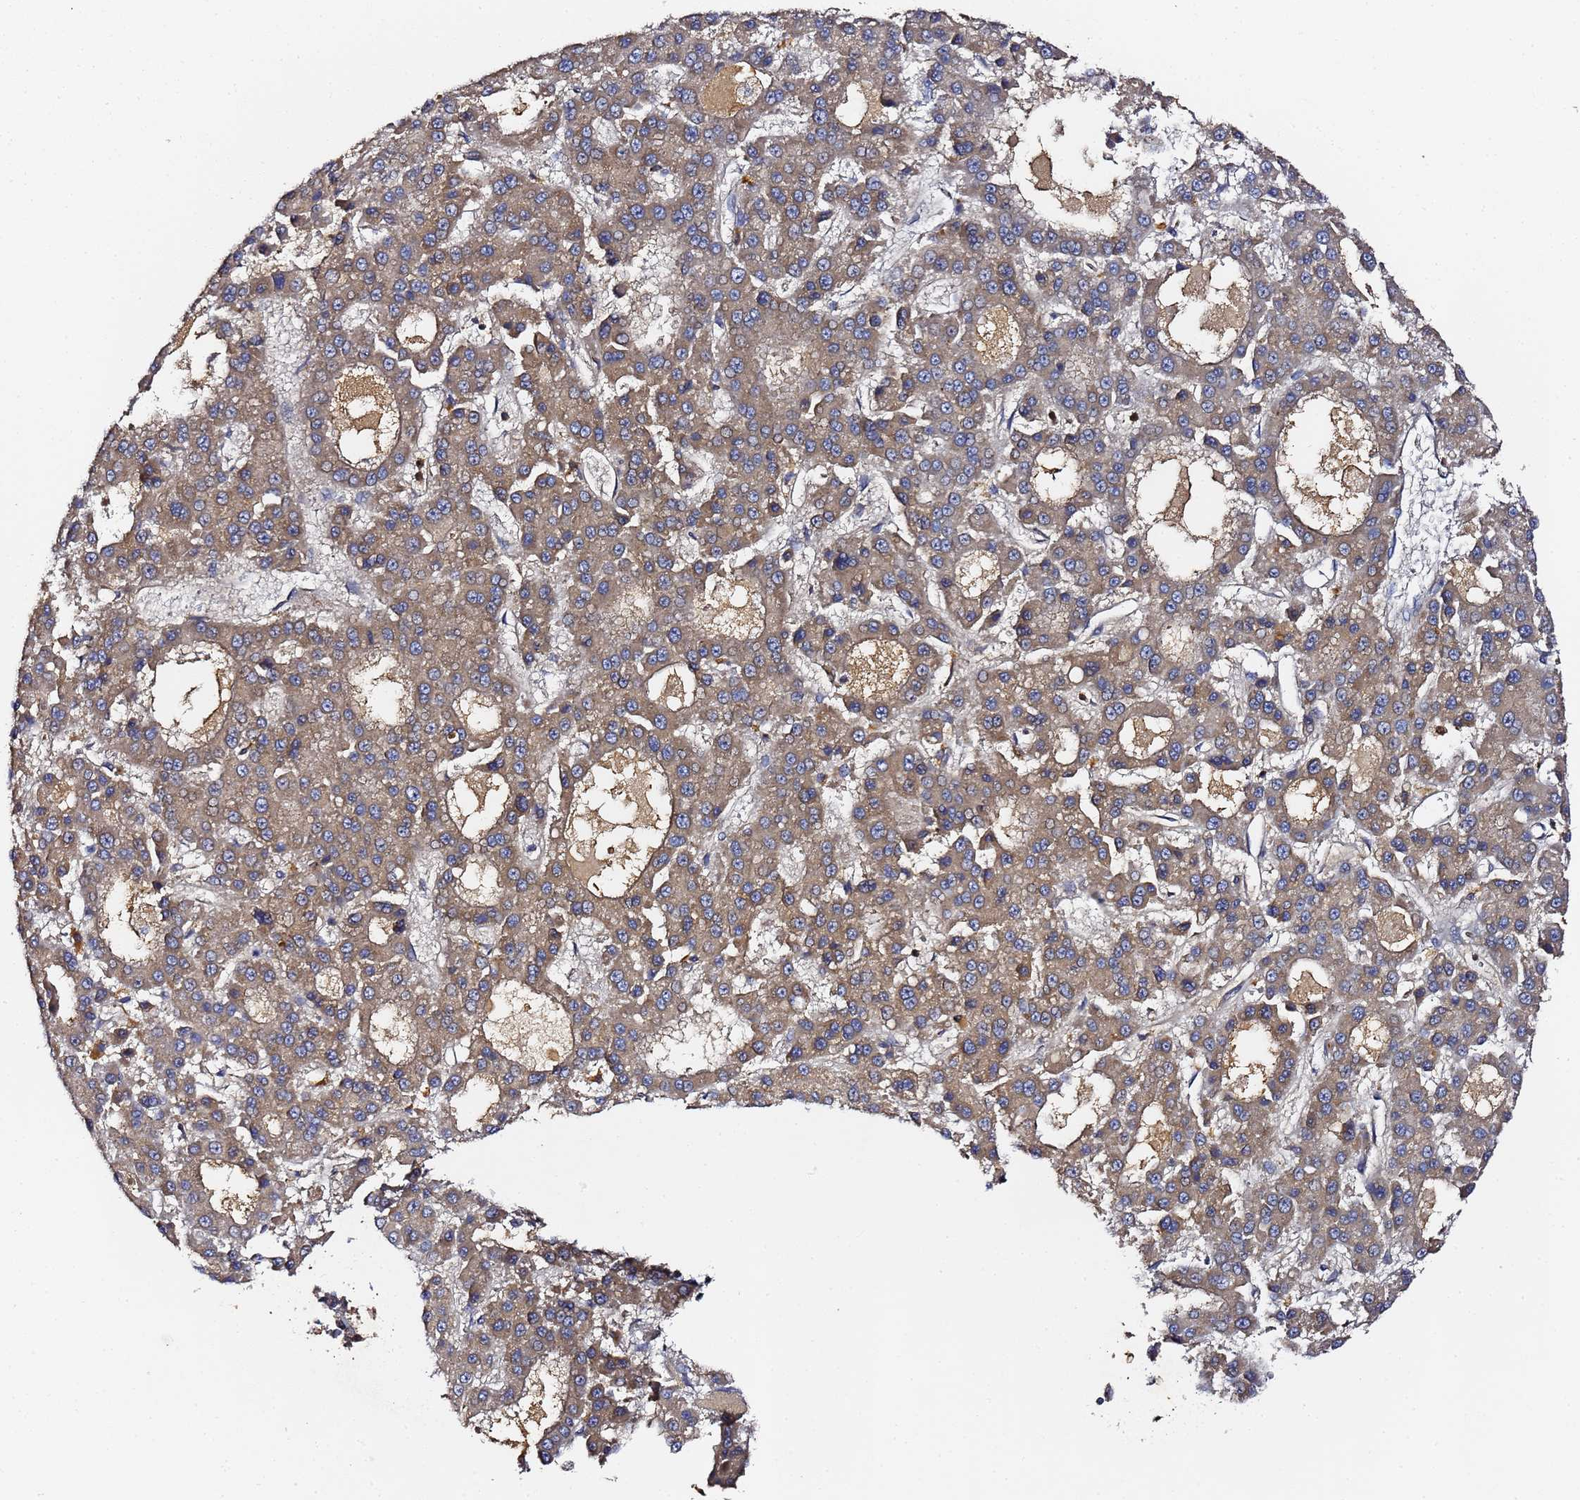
{"staining": {"intensity": "weak", "quantity": "25%-75%", "location": "cytoplasmic/membranous"}, "tissue": "liver cancer", "cell_type": "Tumor cells", "image_type": "cancer", "snomed": [{"axis": "morphology", "description": "Carcinoma, Hepatocellular, NOS"}, {"axis": "topography", "description": "Liver"}], "caption": "This histopathology image exhibits IHC staining of liver cancer, with low weak cytoplasmic/membranous expression in approximately 25%-75% of tumor cells.", "gene": "LRRC69", "patient": {"sex": "male", "age": 70}}